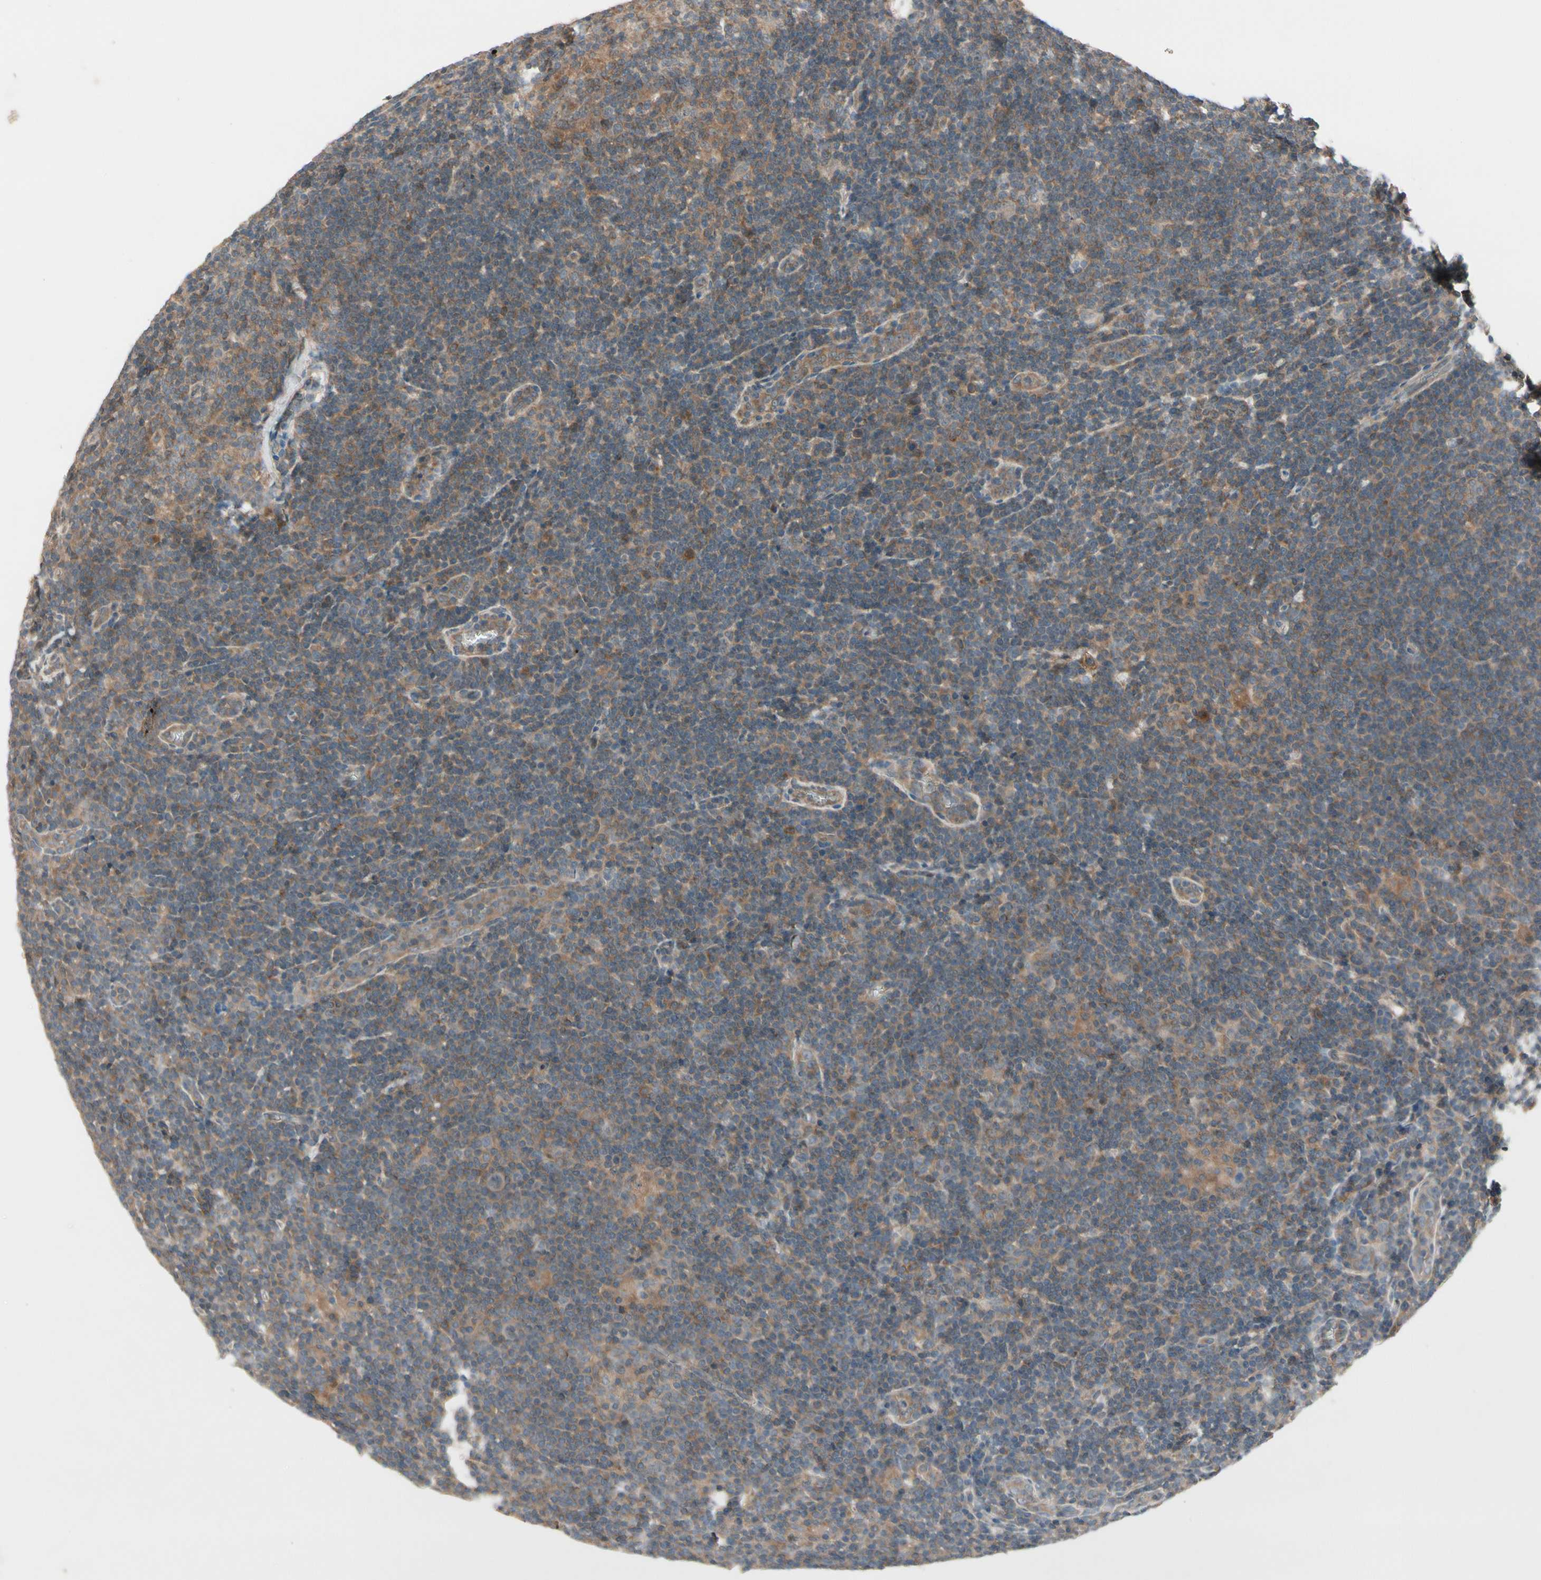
{"staining": {"intensity": "weak", "quantity": ">75%", "location": "cytoplasmic/membranous"}, "tissue": "lymphoma", "cell_type": "Tumor cells", "image_type": "cancer", "snomed": [{"axis": "morphology", "description": "Hodgkin's disease, NOS"}, {"axis": "topography", "description": "Lymph node"}], "caption": "A high-resolution image shows immunohistochemistry staining of Hodgkin's disease, which exhibits weak cytoplasmic/membranous positivity in approximately >75% of tumor cells. The staining was performed using DAB (3,3'-diaminobenzidine), with brown indicating positive protein expression. Nuclei are stained blue with hematoxylin.", "gene": "NSF", "patient": {"sex": "female", "age": 57}}